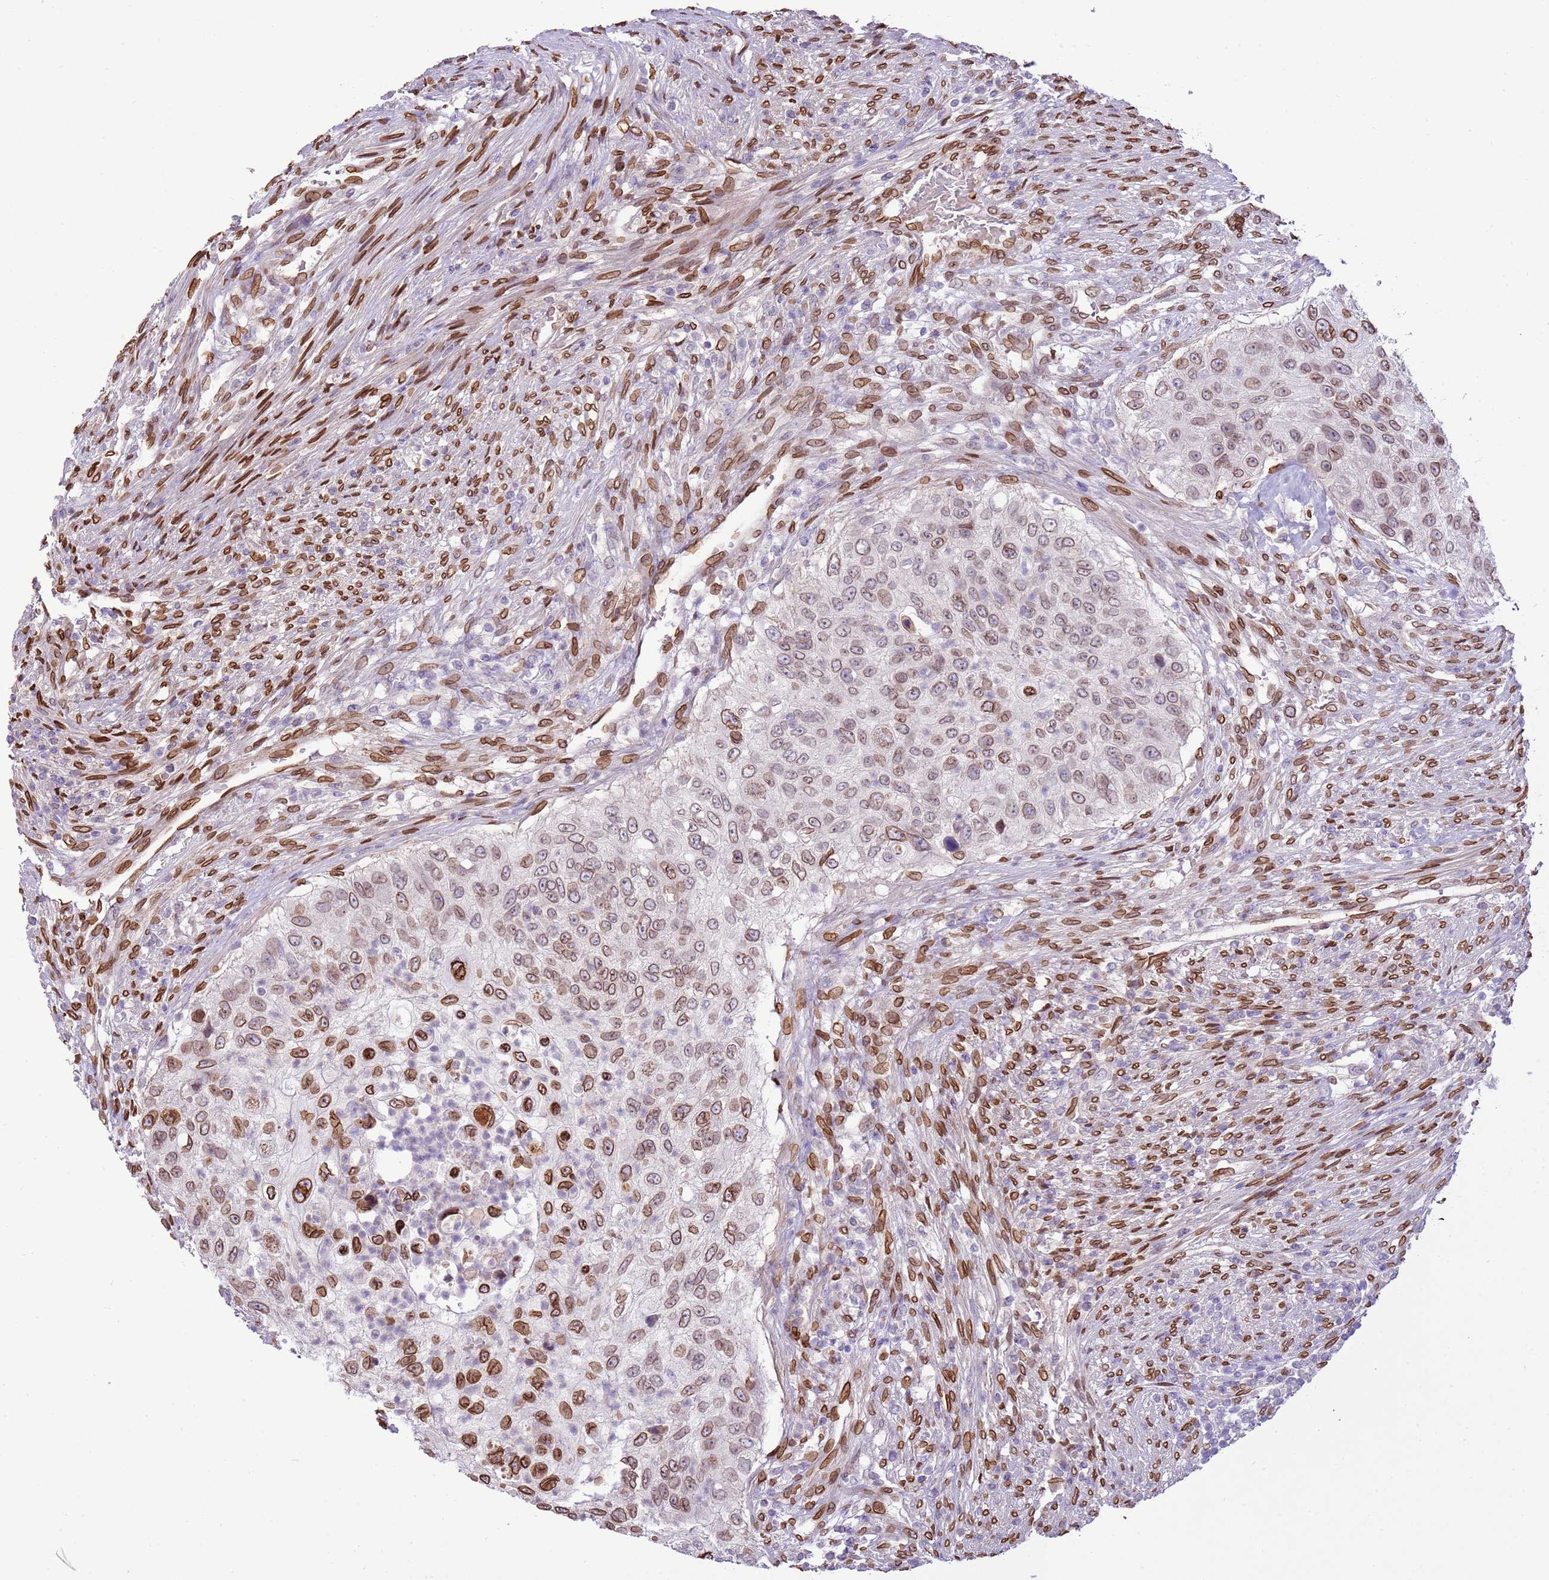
{"staining": {"intensity": "strong", "quantity": "25%-75%", "location": "cytoplasmic/membranous,nuclear"}, "tissue": "urothelial cancer", "cell_type": "Tumor cells", "image_type": "cancer", "snomed": [{"axis": "morphology", "description": "Urothelial carcinoma, High grade"}, {"axis": "topography", "description": "Urinary bladder"}], "caption": "Immunohistochemistry histopathology image of human high-grade urothelial carcinoma stained for a protein (brown), which shows high levels of strong cytoplasmic/membranous and nuclear expression in about 25%-75% of tumor cells.", "gene": "TMEM47", "patient": {"sex": "female", "age": 60}}